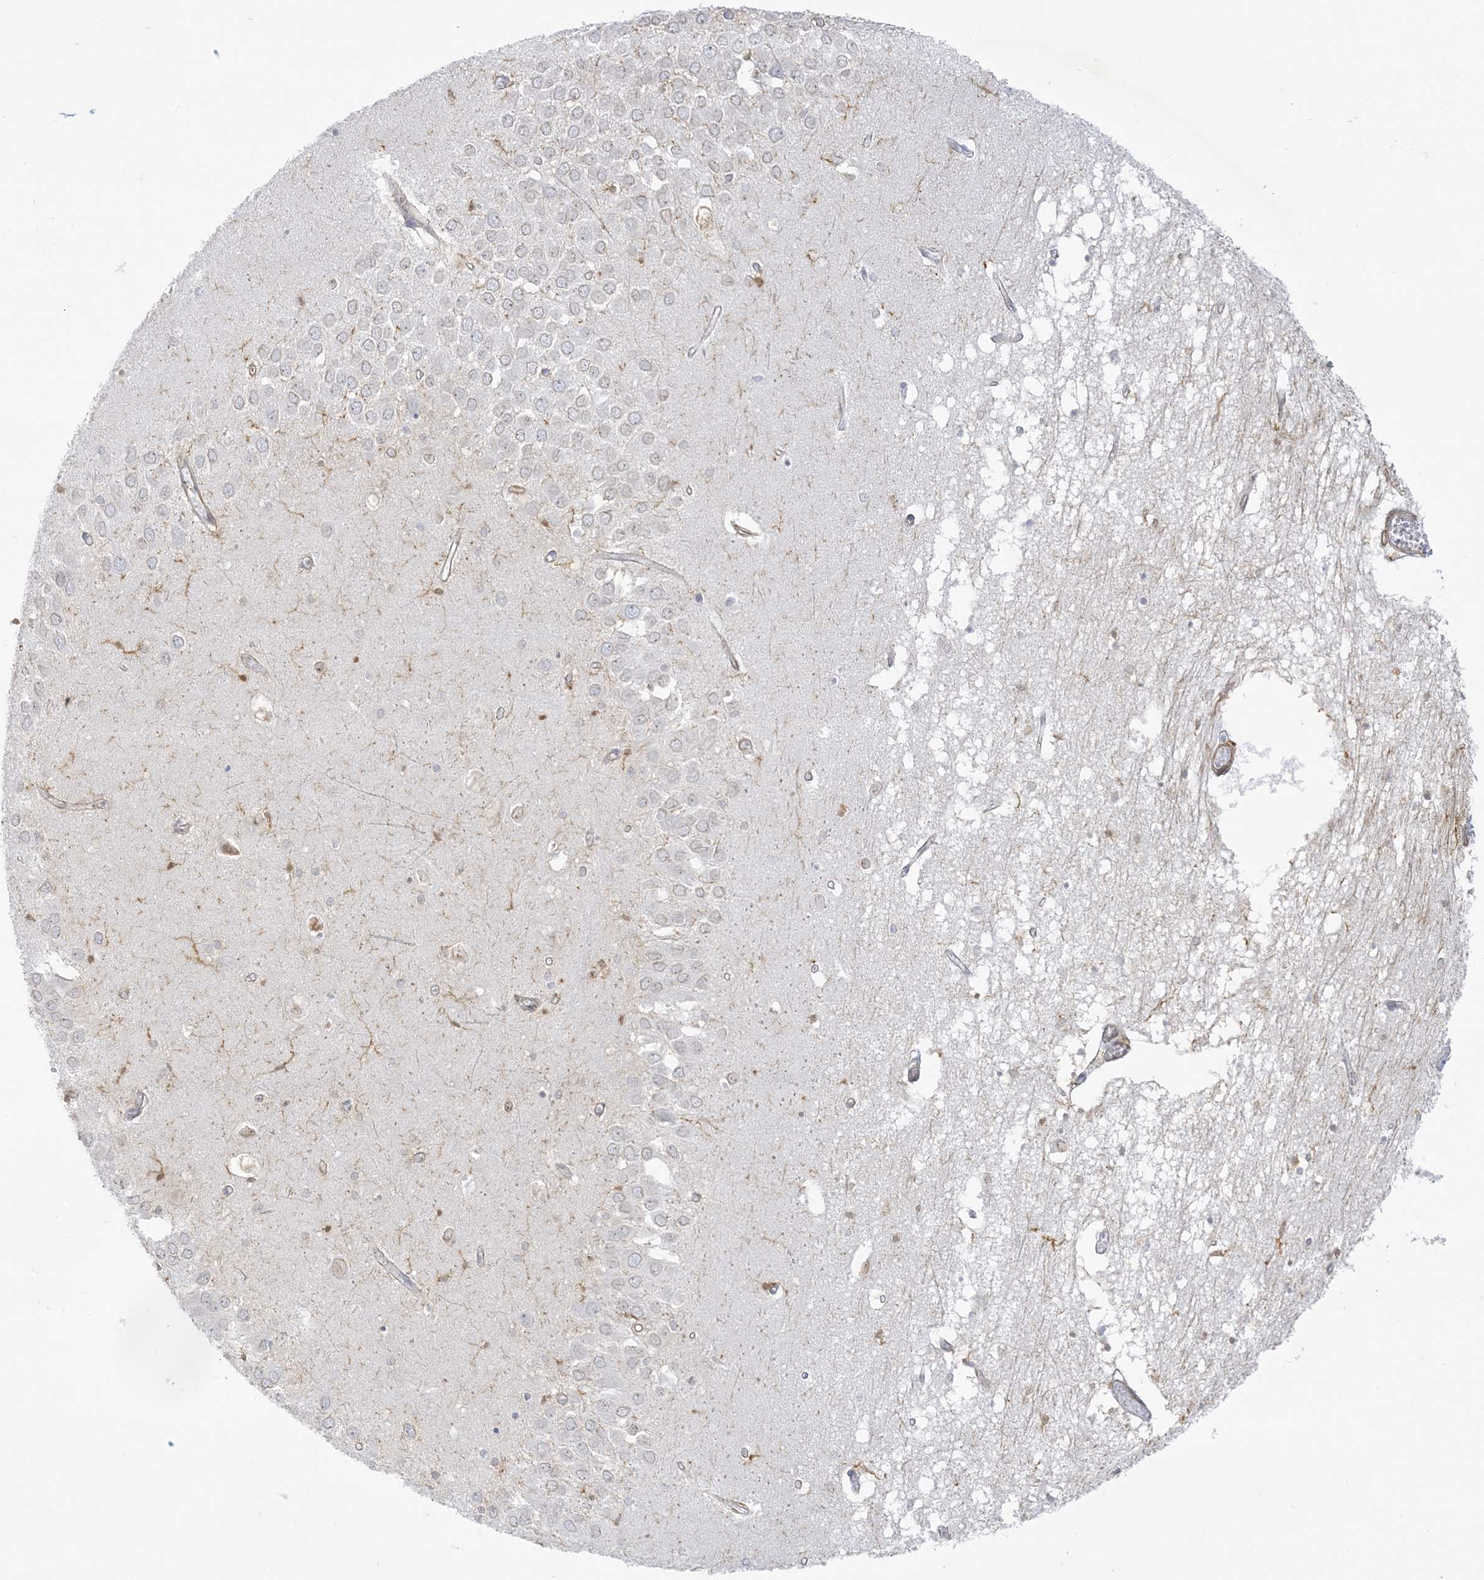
{"staining": {"intensity": "weak", "quantity": "<25%", "location": "cytoplasmic/membranous"}, "tissue": "hippocampus", "cell_type": "Glial cells", "image_type": "normal", "snomed": [{"axis": "morphology", "description": "Normal tissue, NOS"}, {"axis": "topography", "description": "Hippocampus"}], "caption": "The photomicrograph demonstrates no staining of glial cells in benign hippocampus.", "gene": "ICMT", "patient": {"sex": "male", "age": 70}}